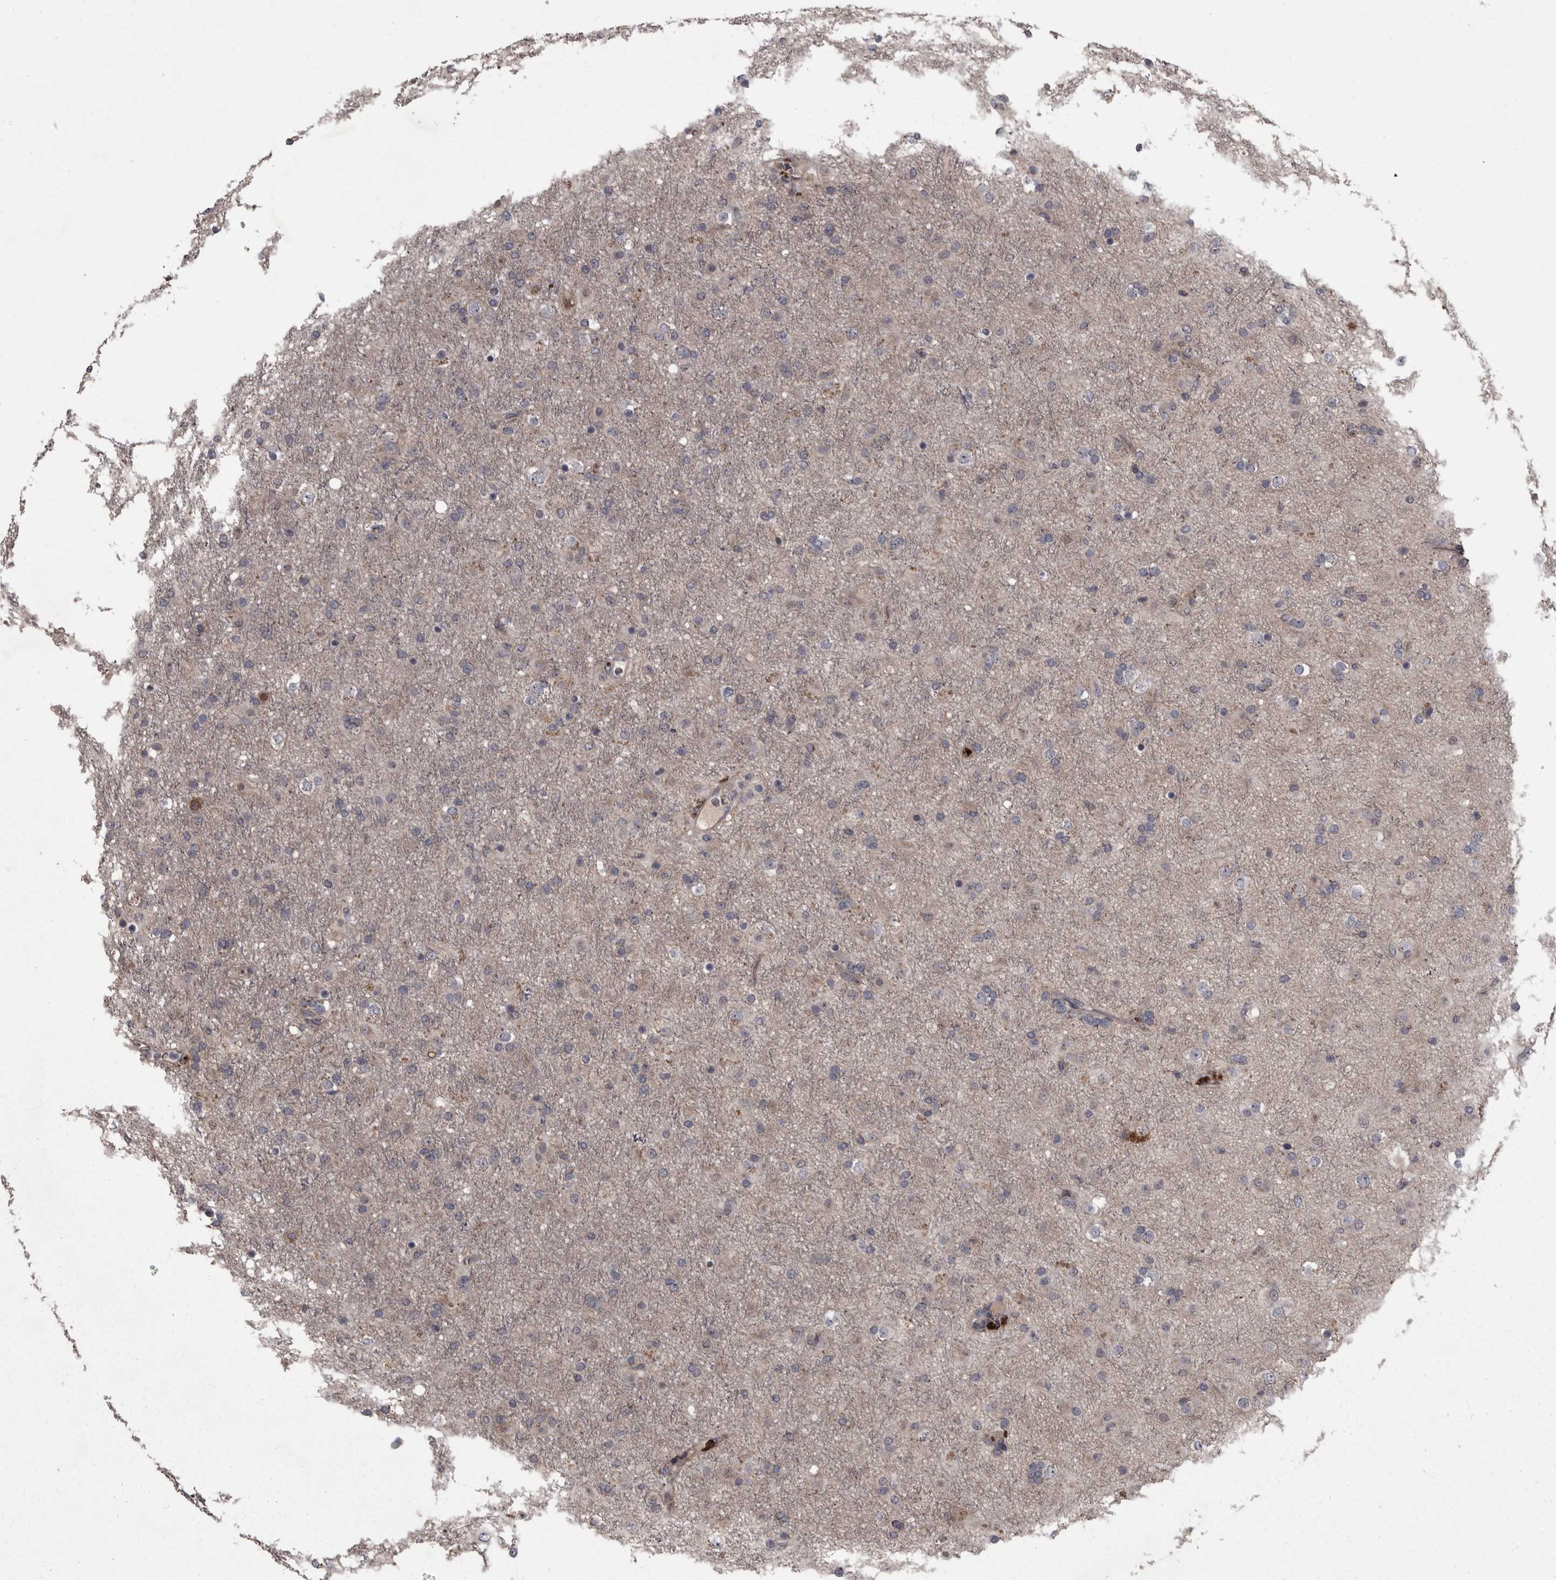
{"staining": {"intensity": "negative", "quantity": "none", "location": "none"}, "tissue": "glioma", "cell_type": "Tumor cells", "image_type": "cancer", "snomed": [{"axis": "morphology", "description": "Glioma, malignant, Low grade"}, {"axis": "topography", "description": "Brain"}], "caption": "A photomicrograph of human malignant glioma (low-grade) is negative for staining in tumor cells.", "gene": "PCDH17", "patient": {"sex": "male", "age": 65}}